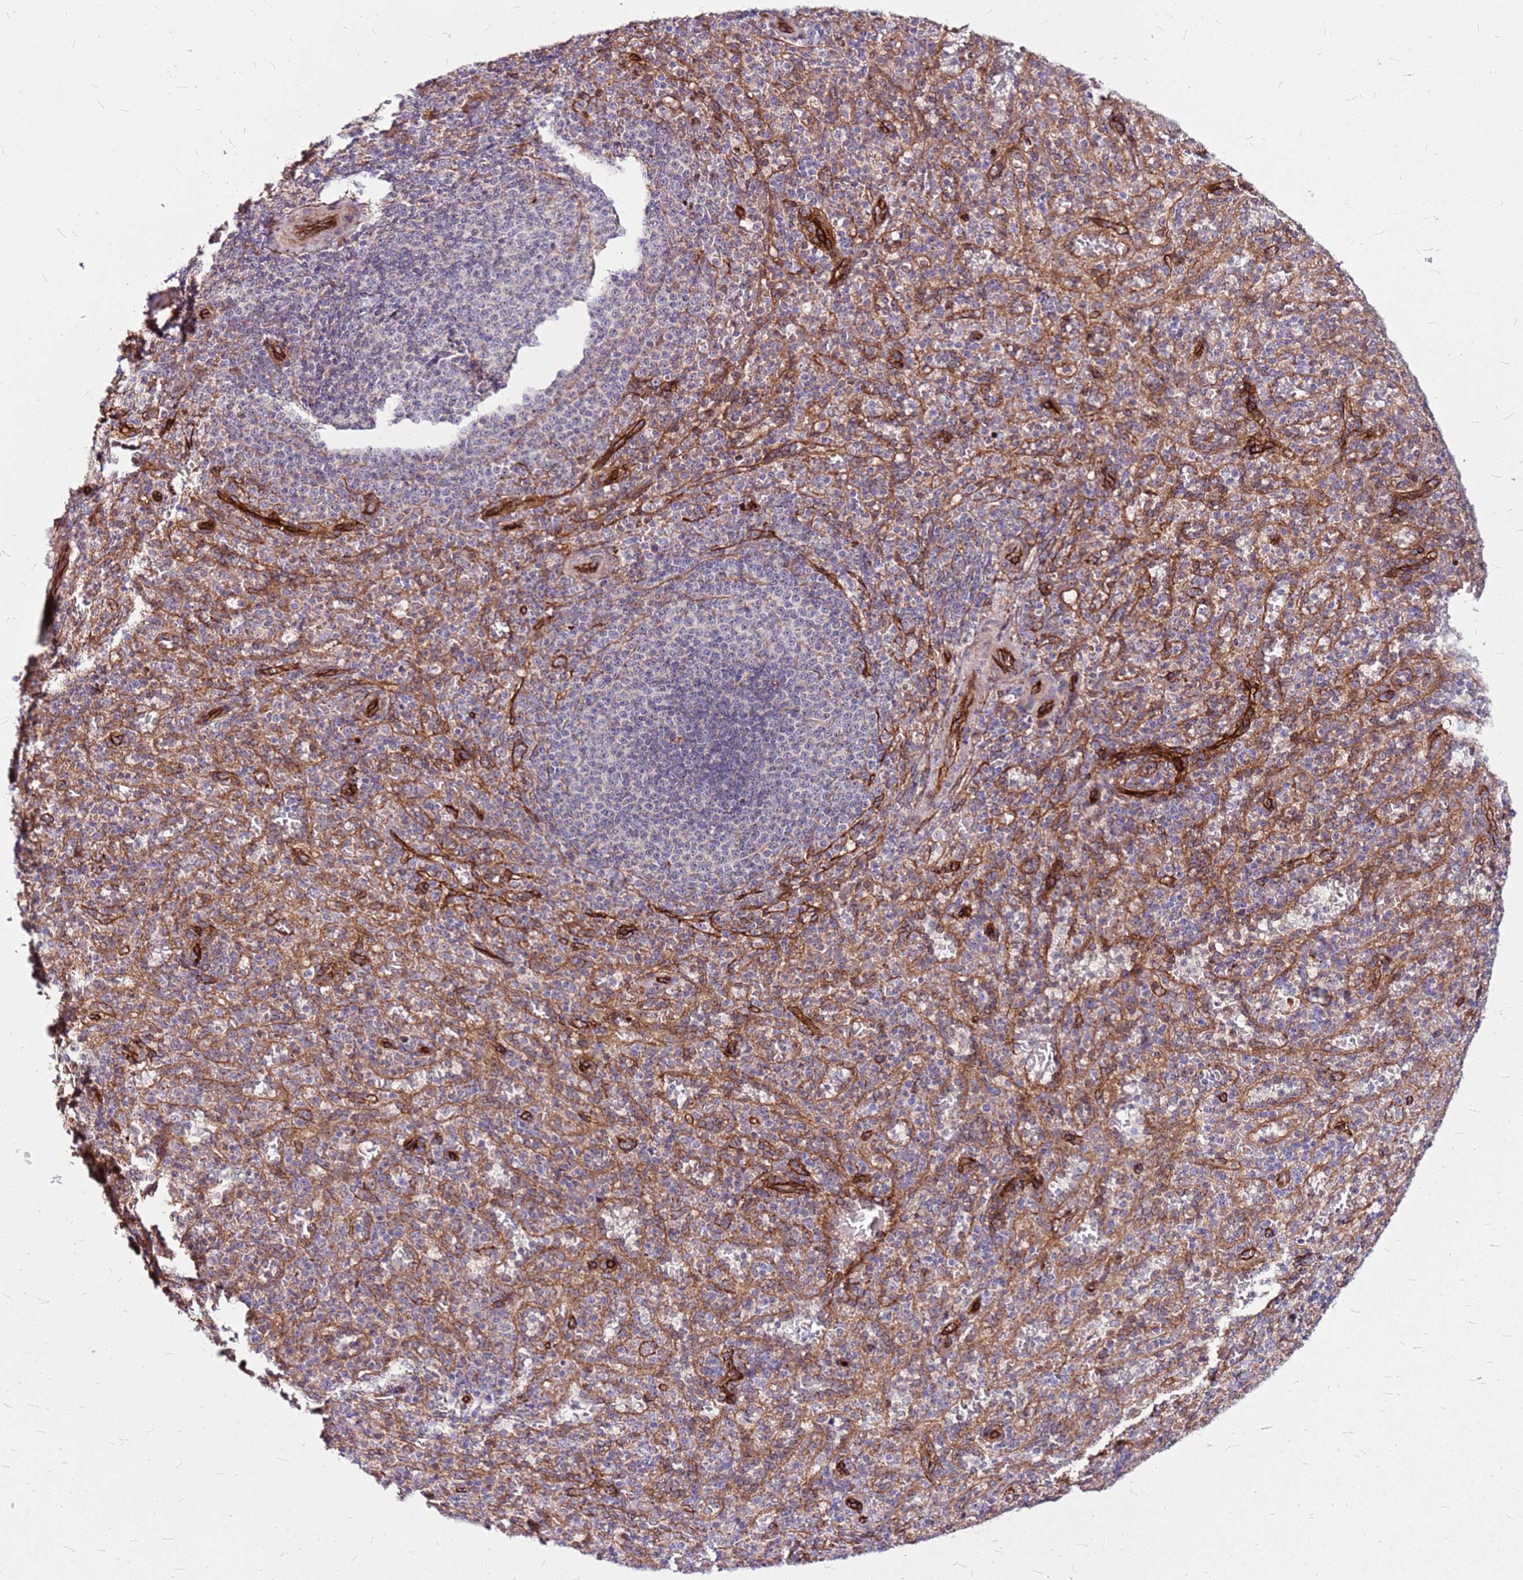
{"staining": {"intensity": "negative", "quantity": "none", "location": "none"}, "tissue": "spleen", "cell_type": "Cells in red pulp", "image_type": "normal", "snomed": [{"axis": "morphology", "description": "Normal tissue, NOS"}, {"axis": "topography", "description": "Spleen"}], "caption": "This is an immunohistochemistry (IHC) image of normal human spleen. There is no expression in cells in red pulp.", "gene": "TOPAZ1", "patient": {"sex": "female", "age": 21}}